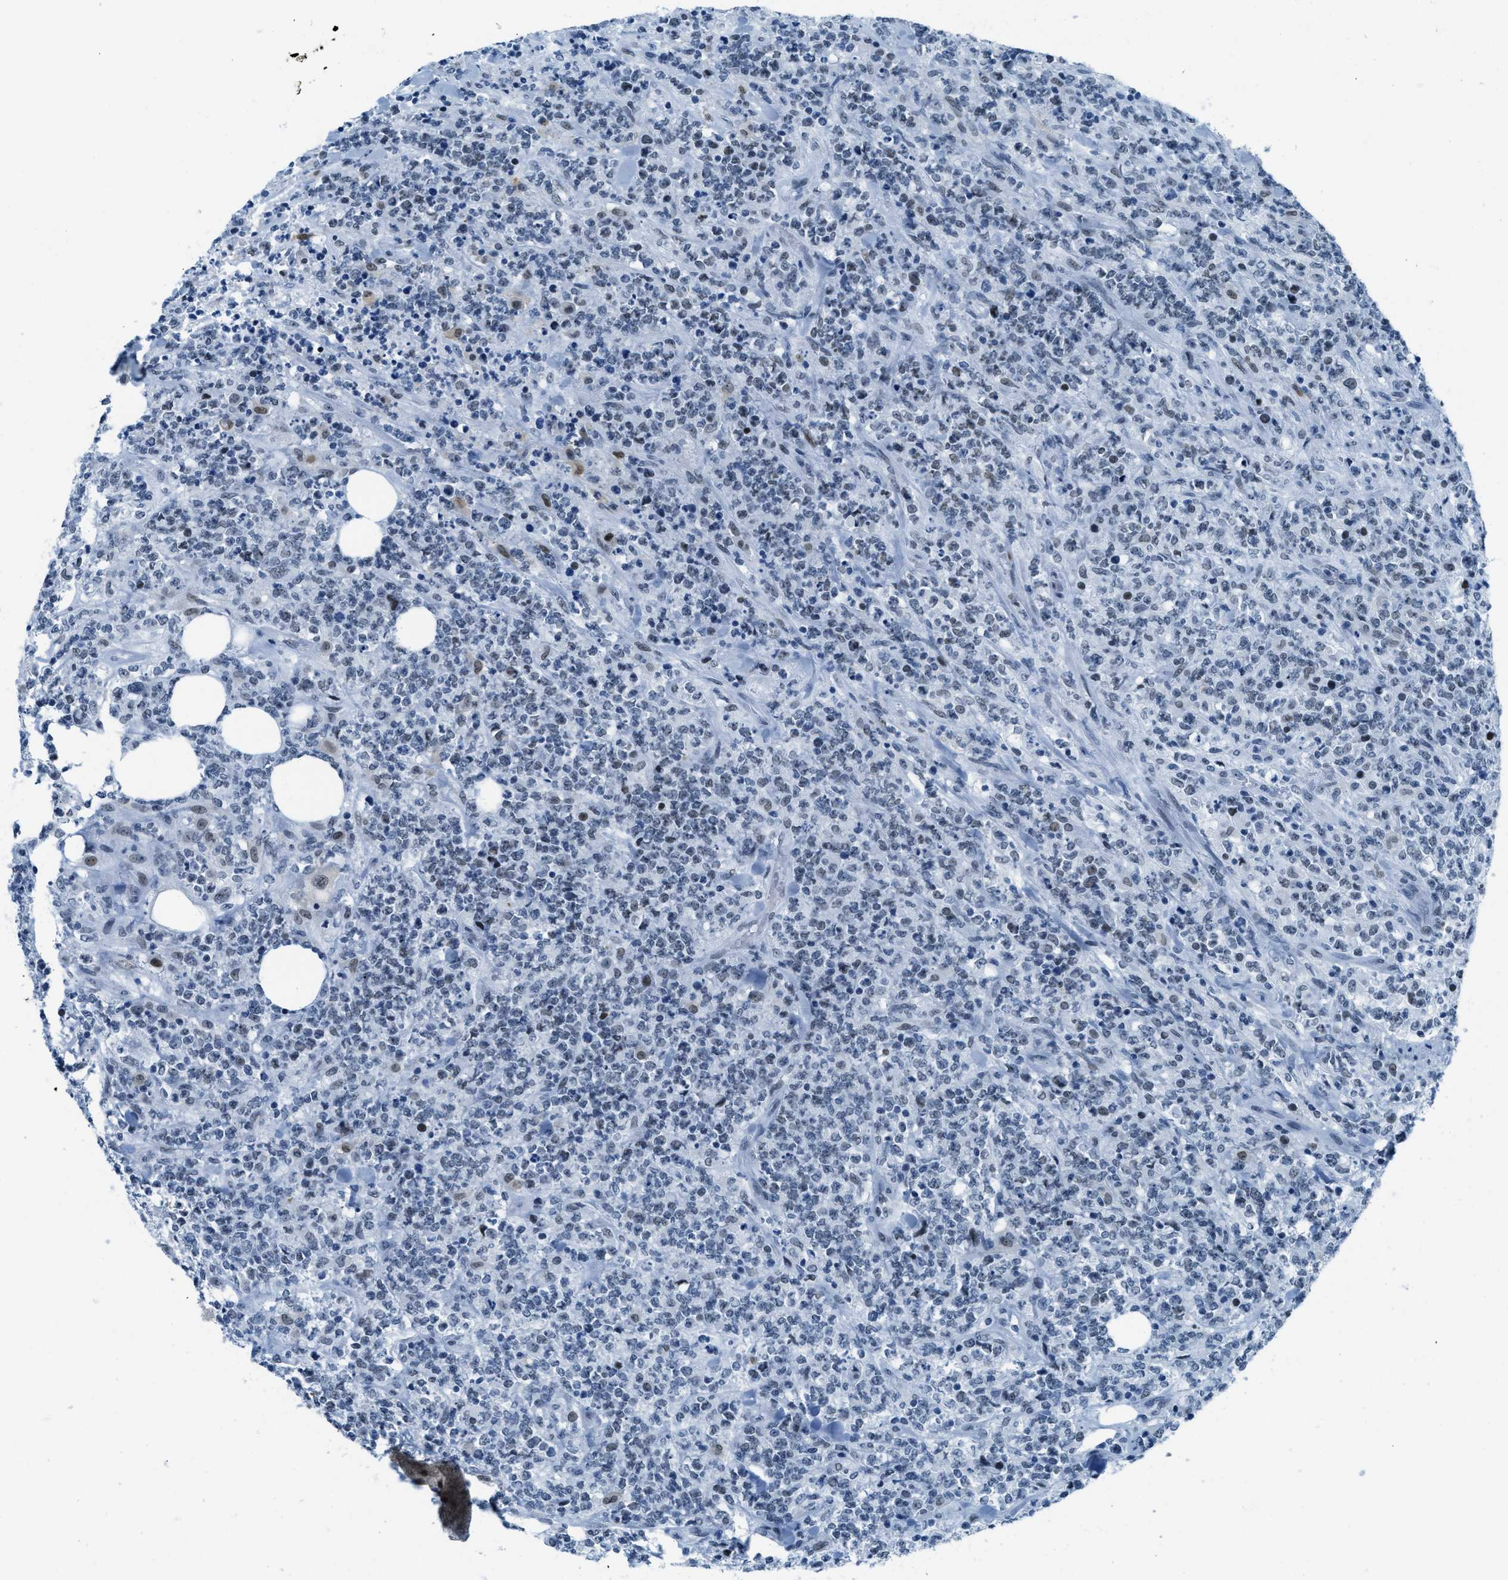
{"staining": {"intensity": "moderate", "quantity": "<25%", "location": "nuclear"}, "tissue": "lymphoma", "cell_type": "Tumor cells", "image_type": "cancer", "snomed": [{"axis": "morphology", "description": "Malignant lymphoma, non-Hodgkin's type, High grade"}, {"axis": "topography", "description": "Soft tissue"}], "caption": "IHC image of neoplastic tissue: lymphoma stained using IHC exhibits low levels of moderate protein expression localized specifically in the nuclear of tumor cells, appearing as a nuclear brown color.", "gene": "PLA2G2A", "patient": {"sex": "male", "age": 18}}